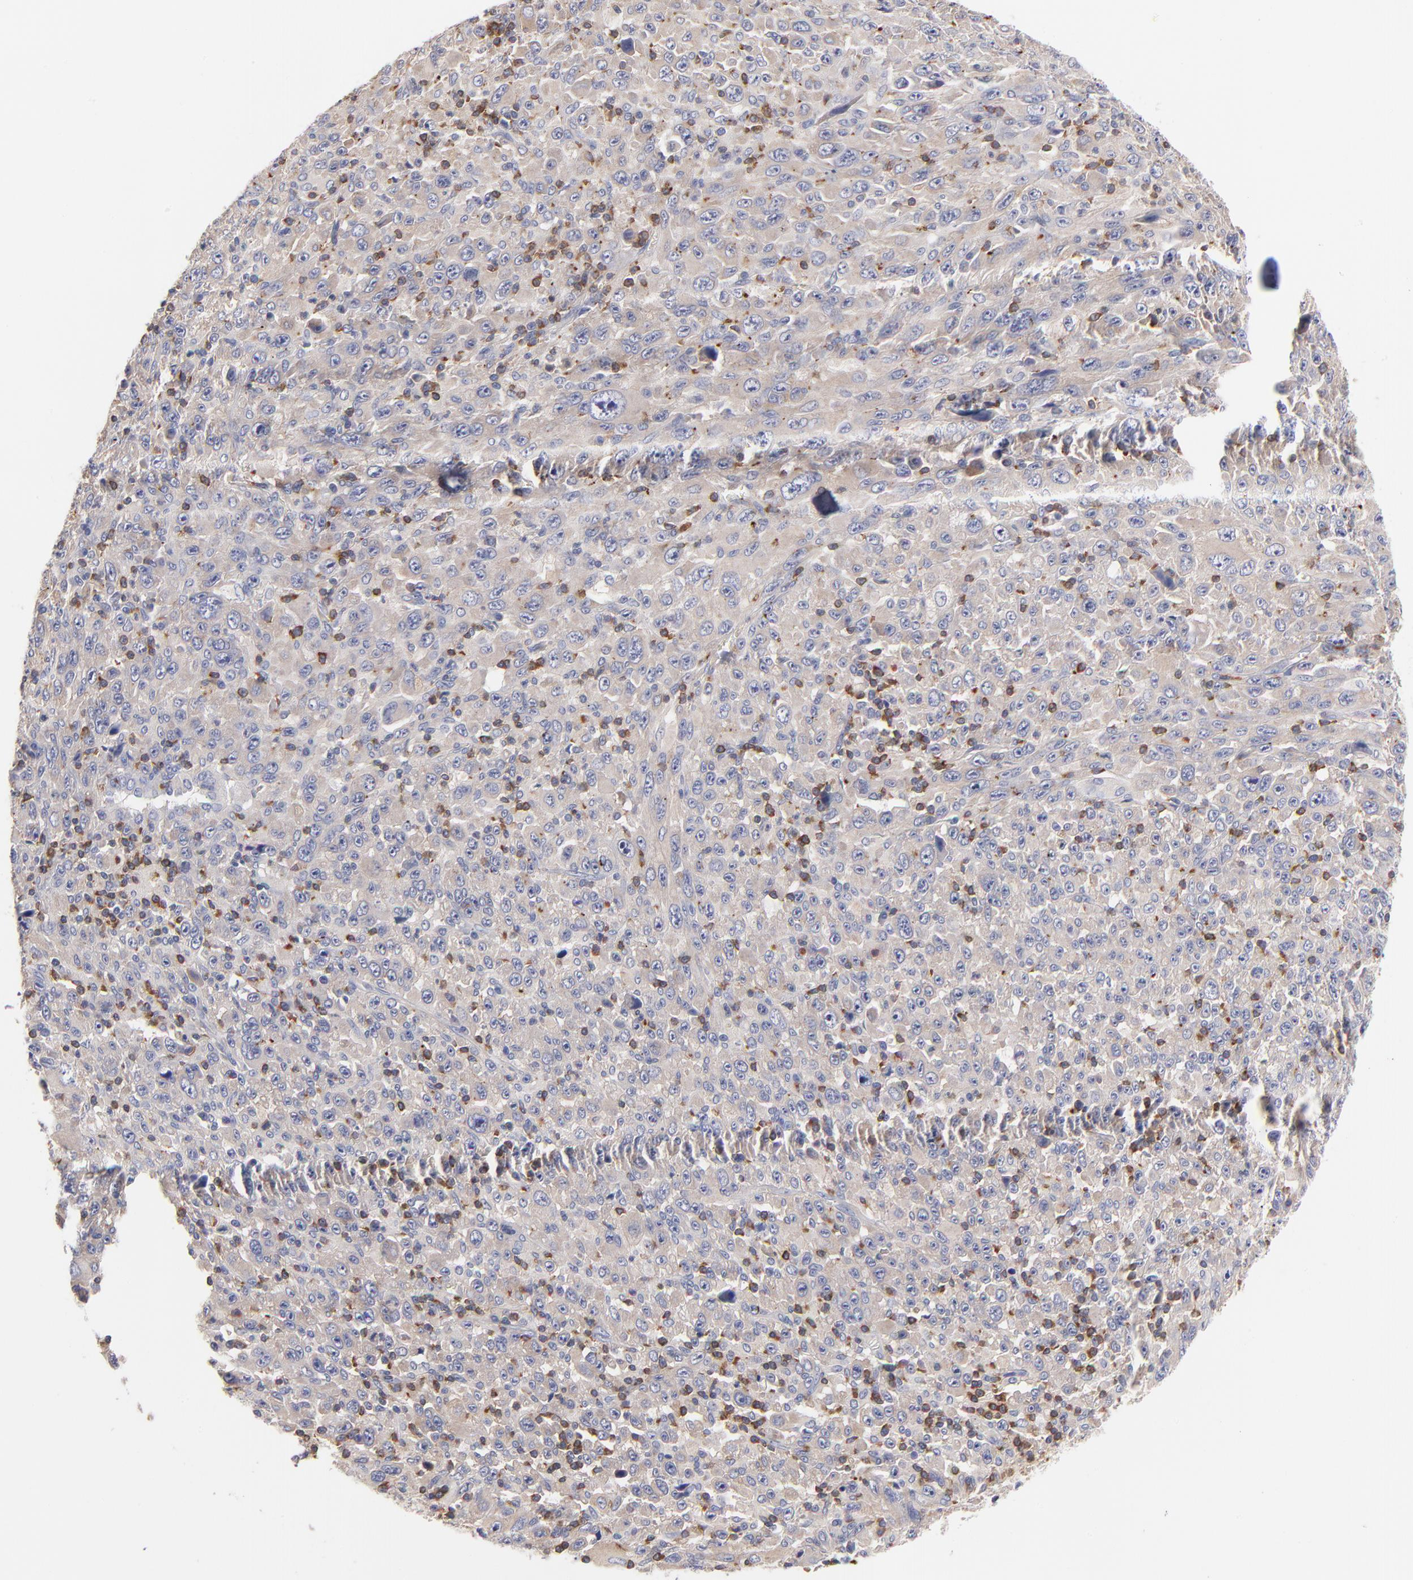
{"staining": {"intensity": "weak", "quantity": "25%-75%", "location": "cytoplasmic/membranous"}, "tissue": "melanoma", "cell_type": "Tumor cells", "image_type": "cancer", "snomed": [{"axis": "morphology", "description": "Malignant melanoma, Metastatic site"}, {"axis": "topography", "description": "Skin"}], "caption": "A brown stain labels weak cytoplasmic/membranous expression of a protein in human melanoma tumor cells.", "gene": "KREMEN2", "patient": {"sex": "female", "age": 56}}